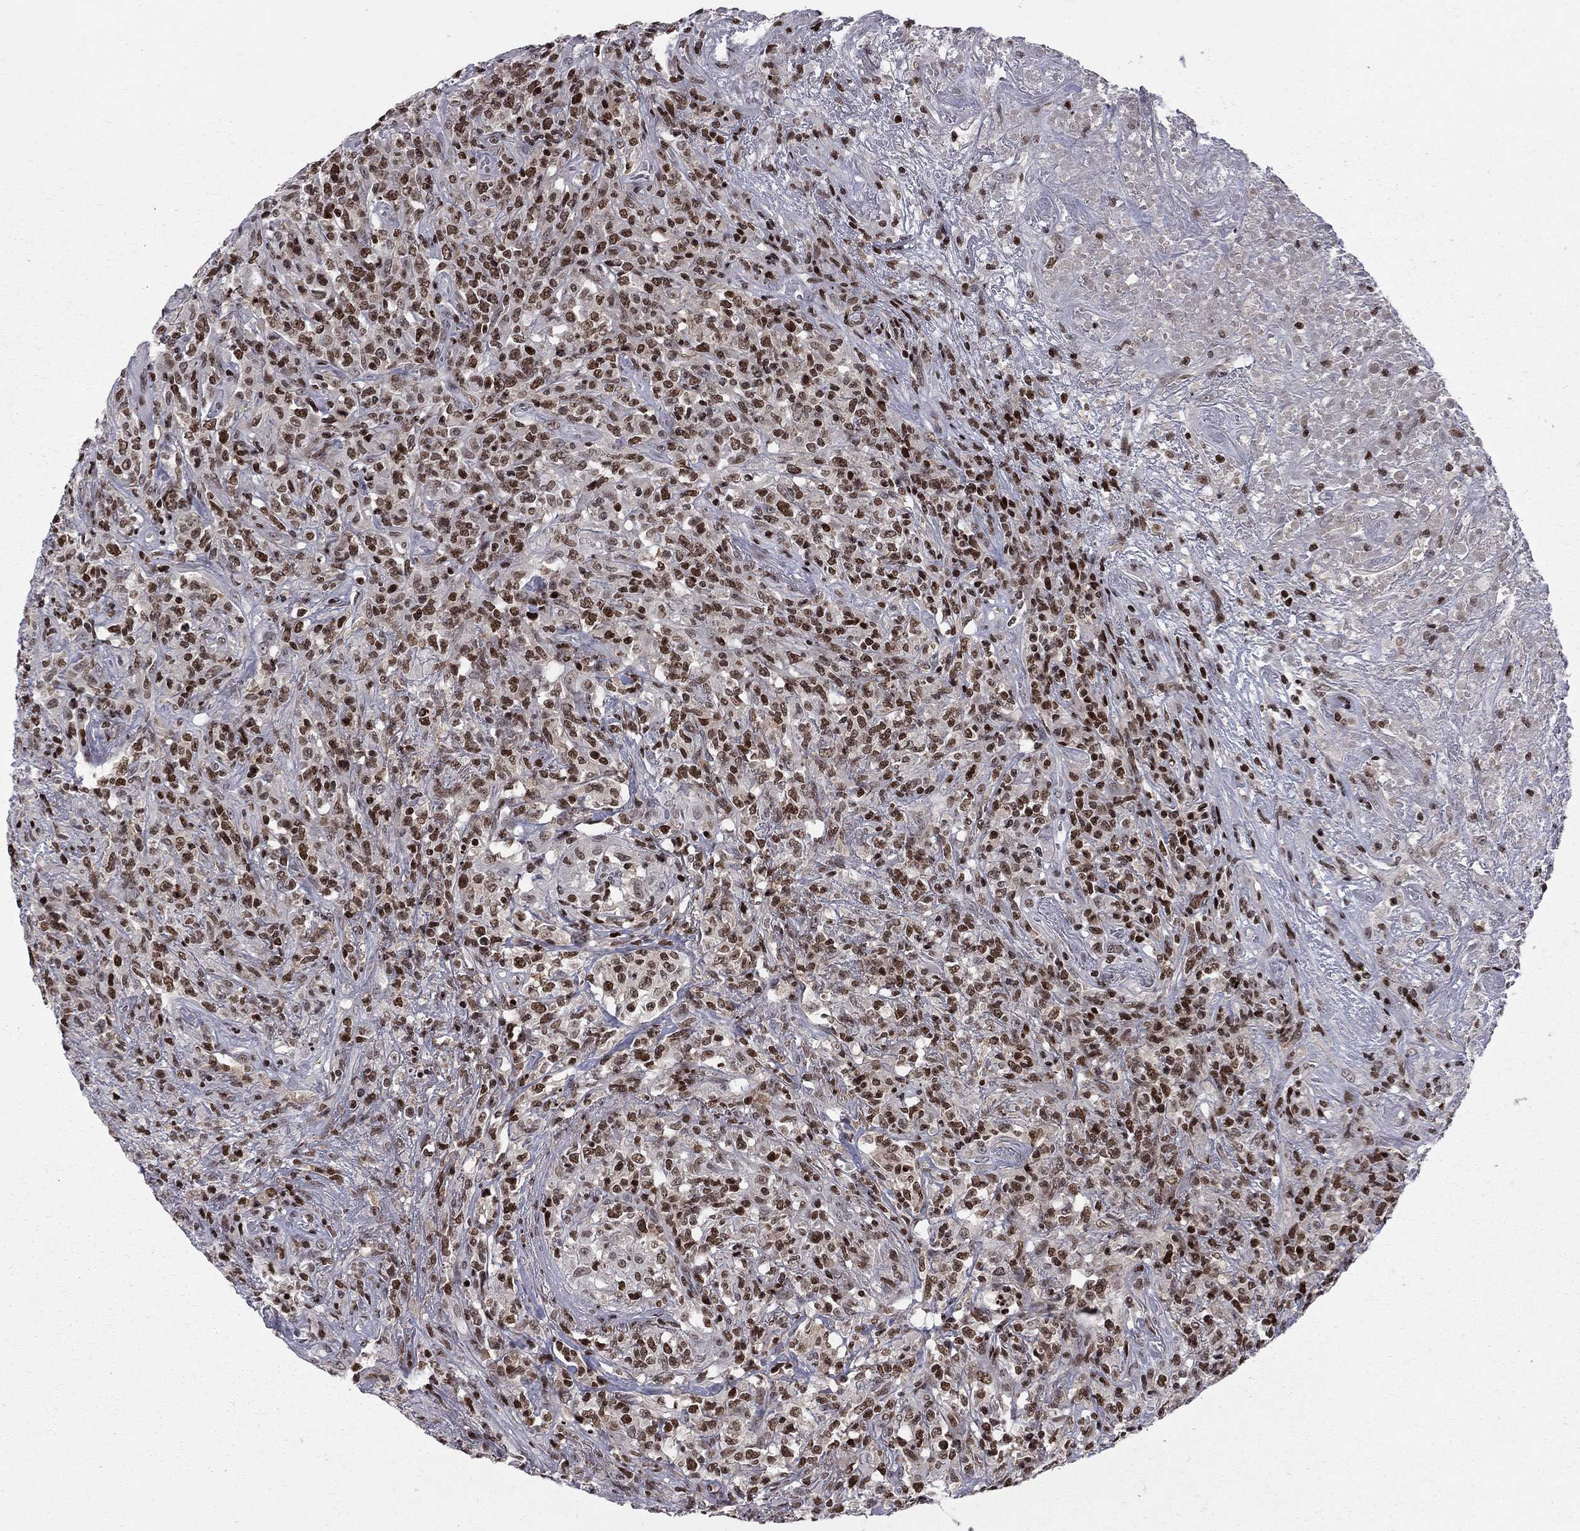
{"staining": {"intensity": "strong", "quantity": ">75%", "location": "nuclear"}, "tissue": "lymphoma", "cell_type": "Tumor cells", "image_type": "cancer", "snomed": [{"axis": "morphology", "description": "Malignant lymphoma, non-Hodgkin's type, High grade"}, {"axis": "topography", "description": "Lung"}], "caption": "Human lymphoma stained with a brown dye shows strong nuclear positive positivity in about >75% of tumor cells.", "gene": "RNASEH2C", "patient": {"sex": "male", "age": 79}}